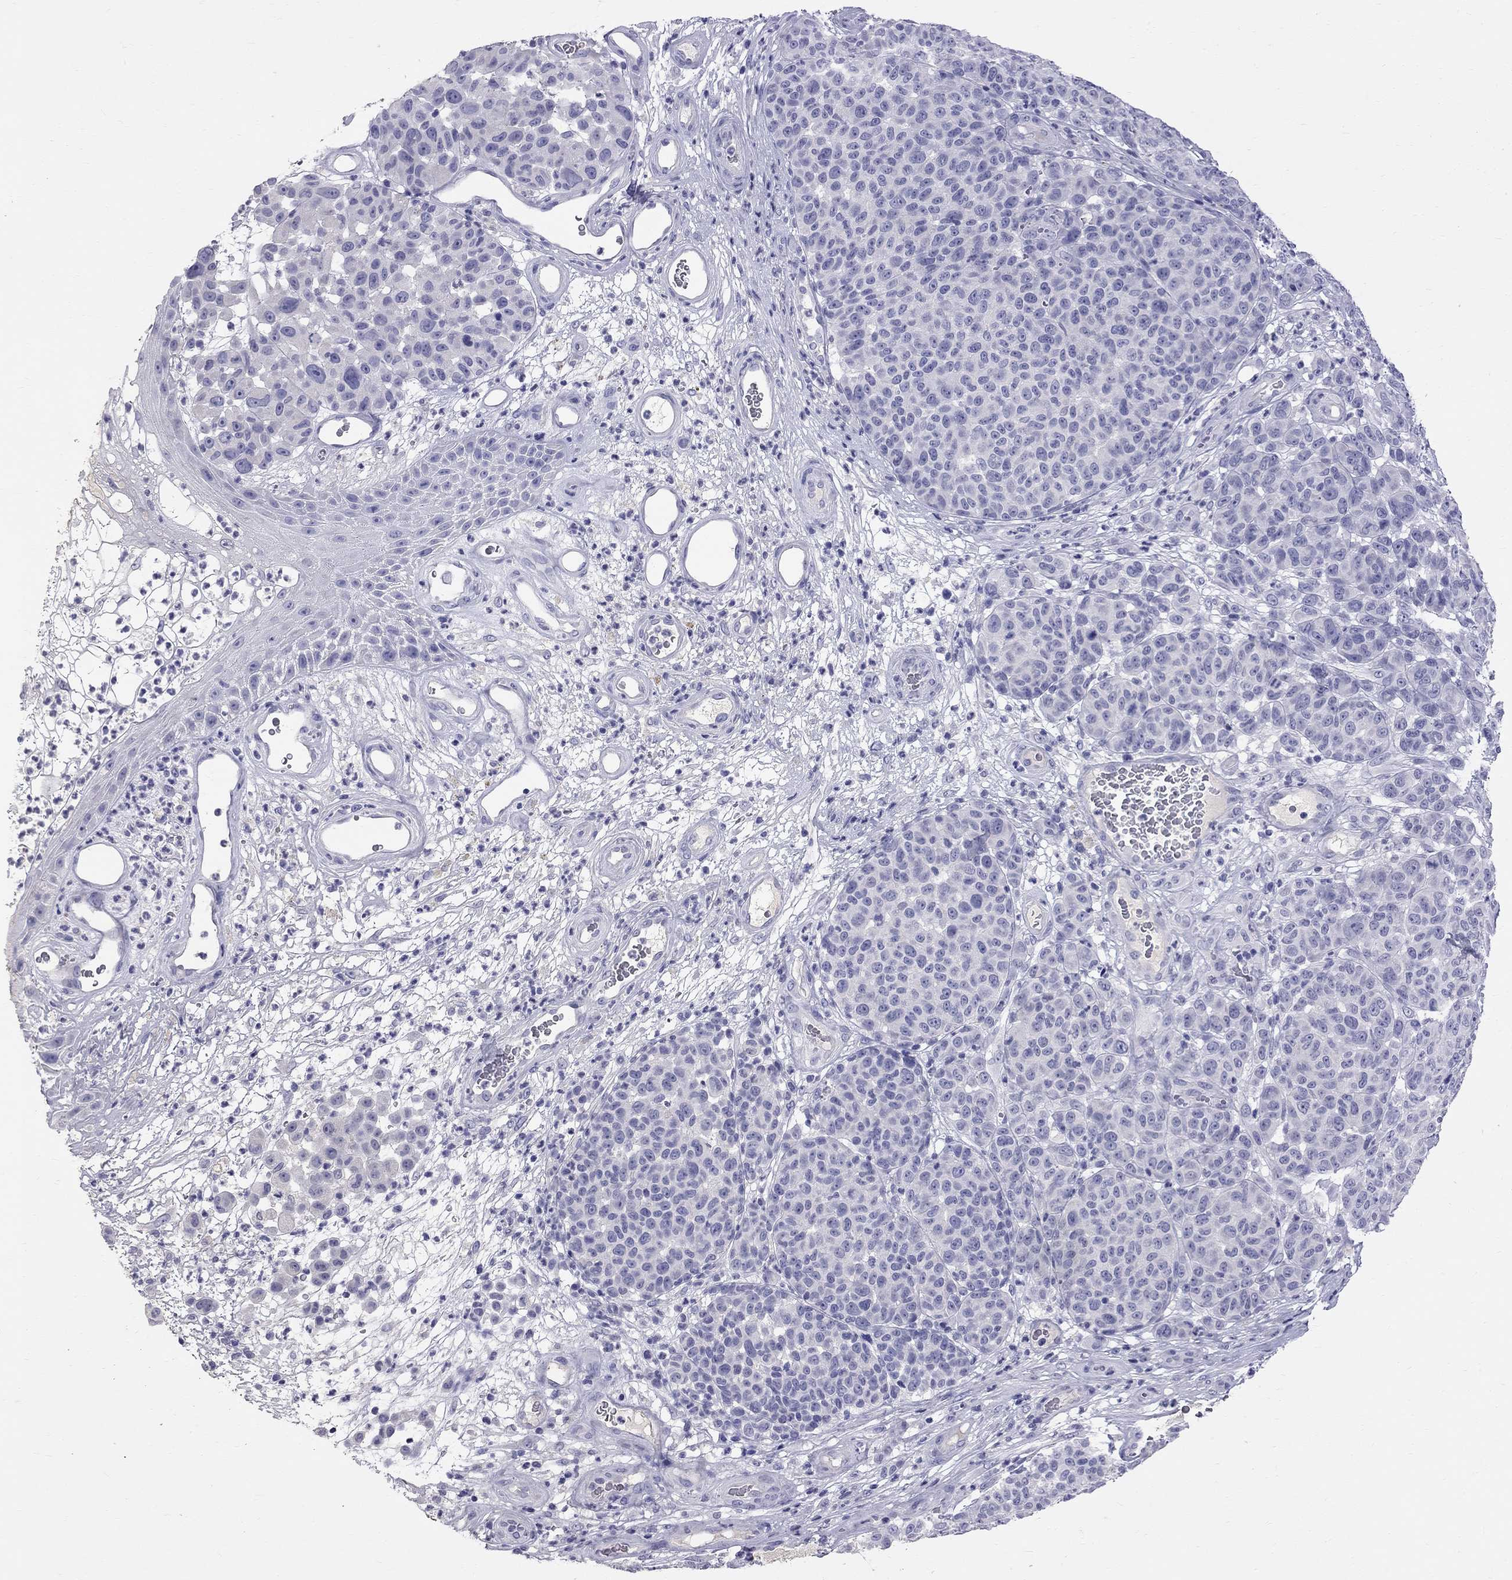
{"staining": {"intensity": "negative", "quantity": "none", "location": "none"}, "tissue": "melanoma", "cell_type": "Tumor cells", "image_type": "cancer", "snomed": [{"axis": "morphology", "description": "Malignant melanoma, NOS"}, {"axis": "topography", "description": "Skin"}], "caption": "High power microscopy photomicrograph of an immunohistochemistry (IHC) photomicrograph of malignant melanoma, revealing no significant positivity in tumor cells.", "gene": "CFAP91", "patient": {"sex": "male", "age": 59}}